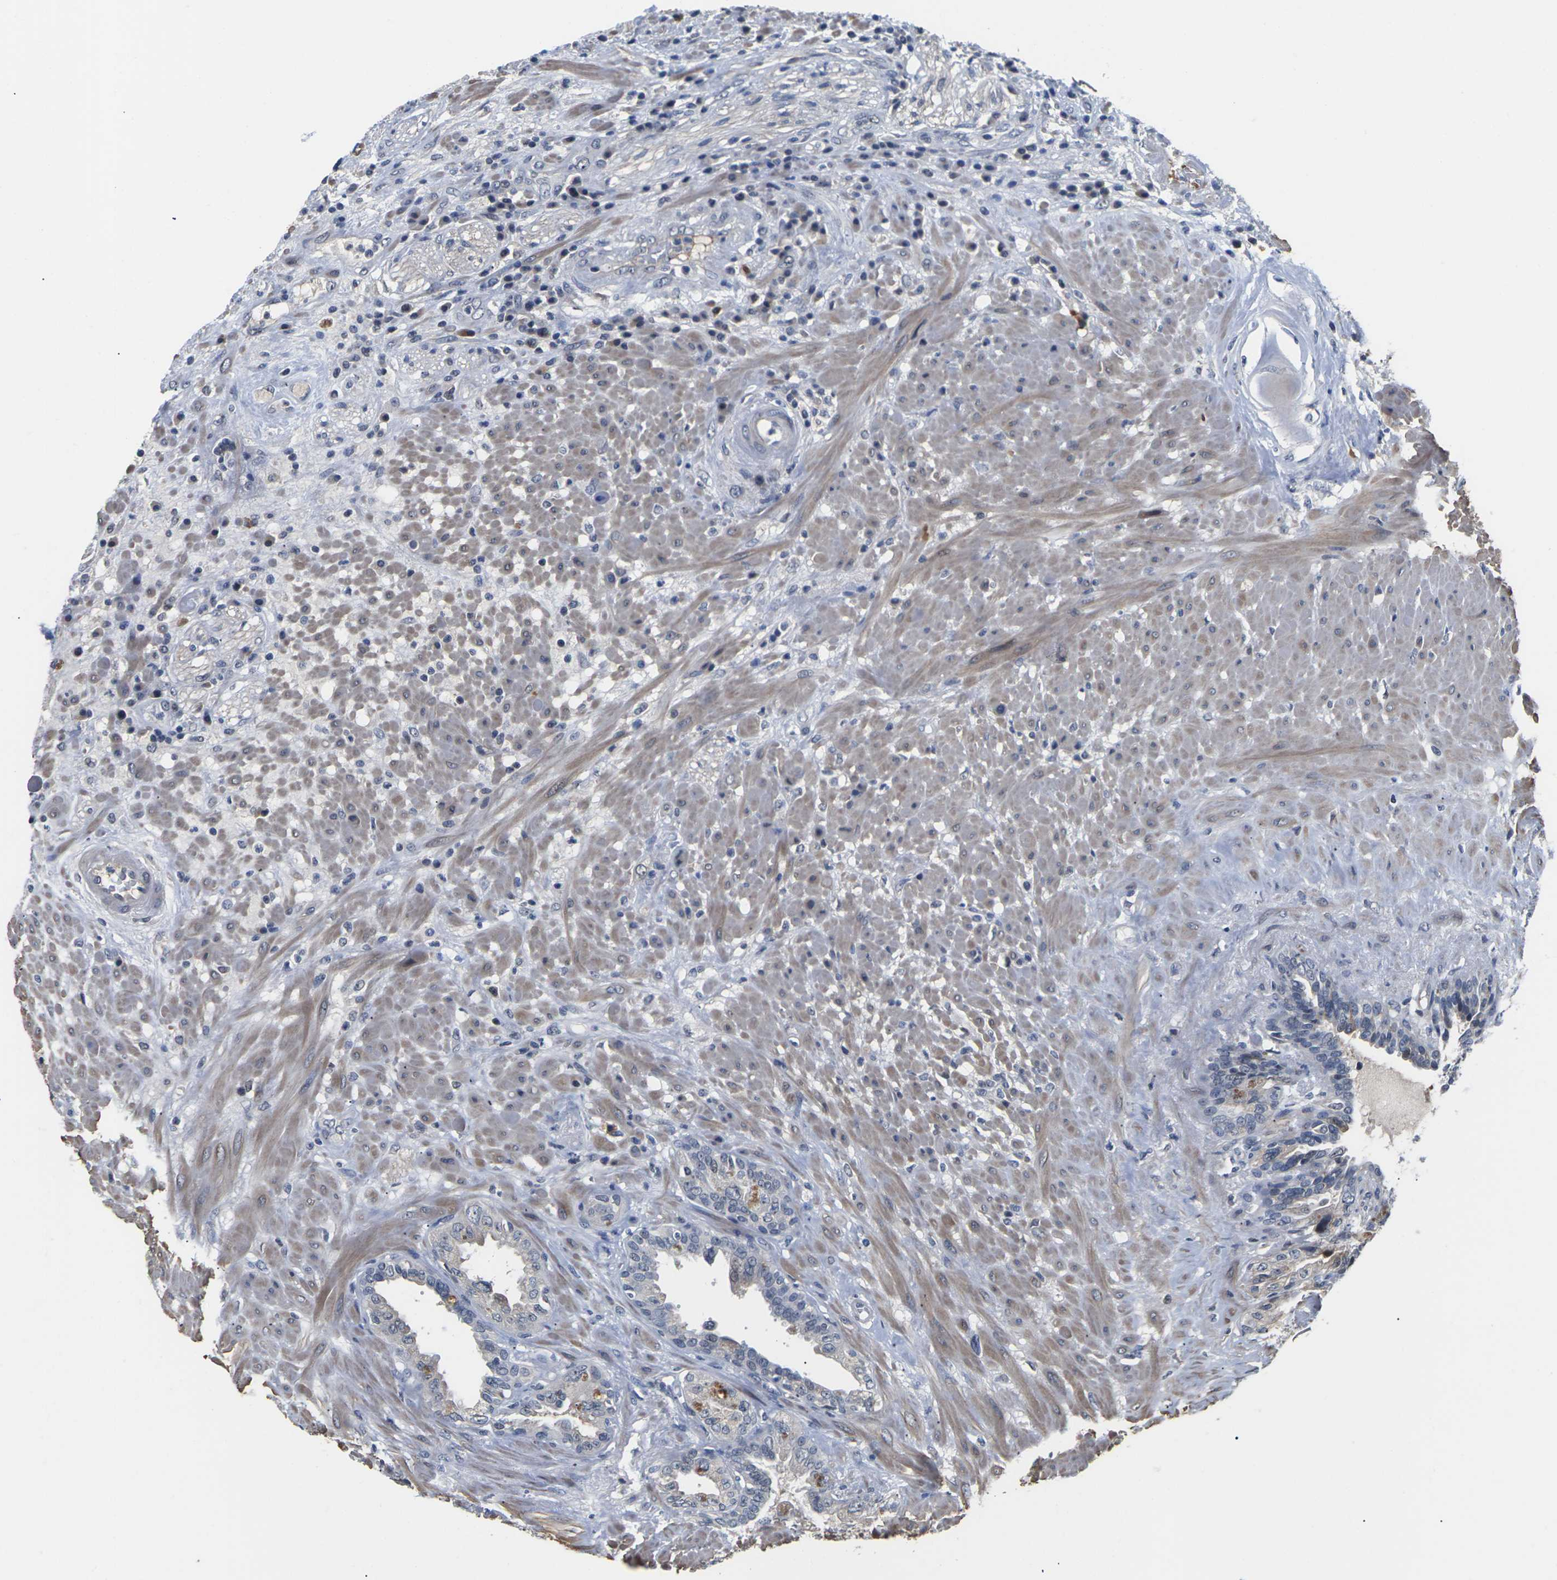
{"staining": {"intensity": "negative", "quantity": "none", "location": "none"}, "tissue": "seminal vesicle", "cell_type": "Glandular cells", "image_type": "normal", "snomed": [{"axis": "morphology", "description": "Normal tissue, NOS"}, {"axis": "topography", "description": "Seminal veicle"}], "caption": "DAB (3,3'-diaminobenzidine) immunohistochemical staining of unremarkable seminal vesicle displays no significant staining in glandular cells. The staining is performed using DAB (3,3'-diaminobenzidine) brown chromogen with nuclei counter-stained in using hematoxylin.", "gene": "ST6GAL2", "patient": {"sex": "male", "age": 61}}